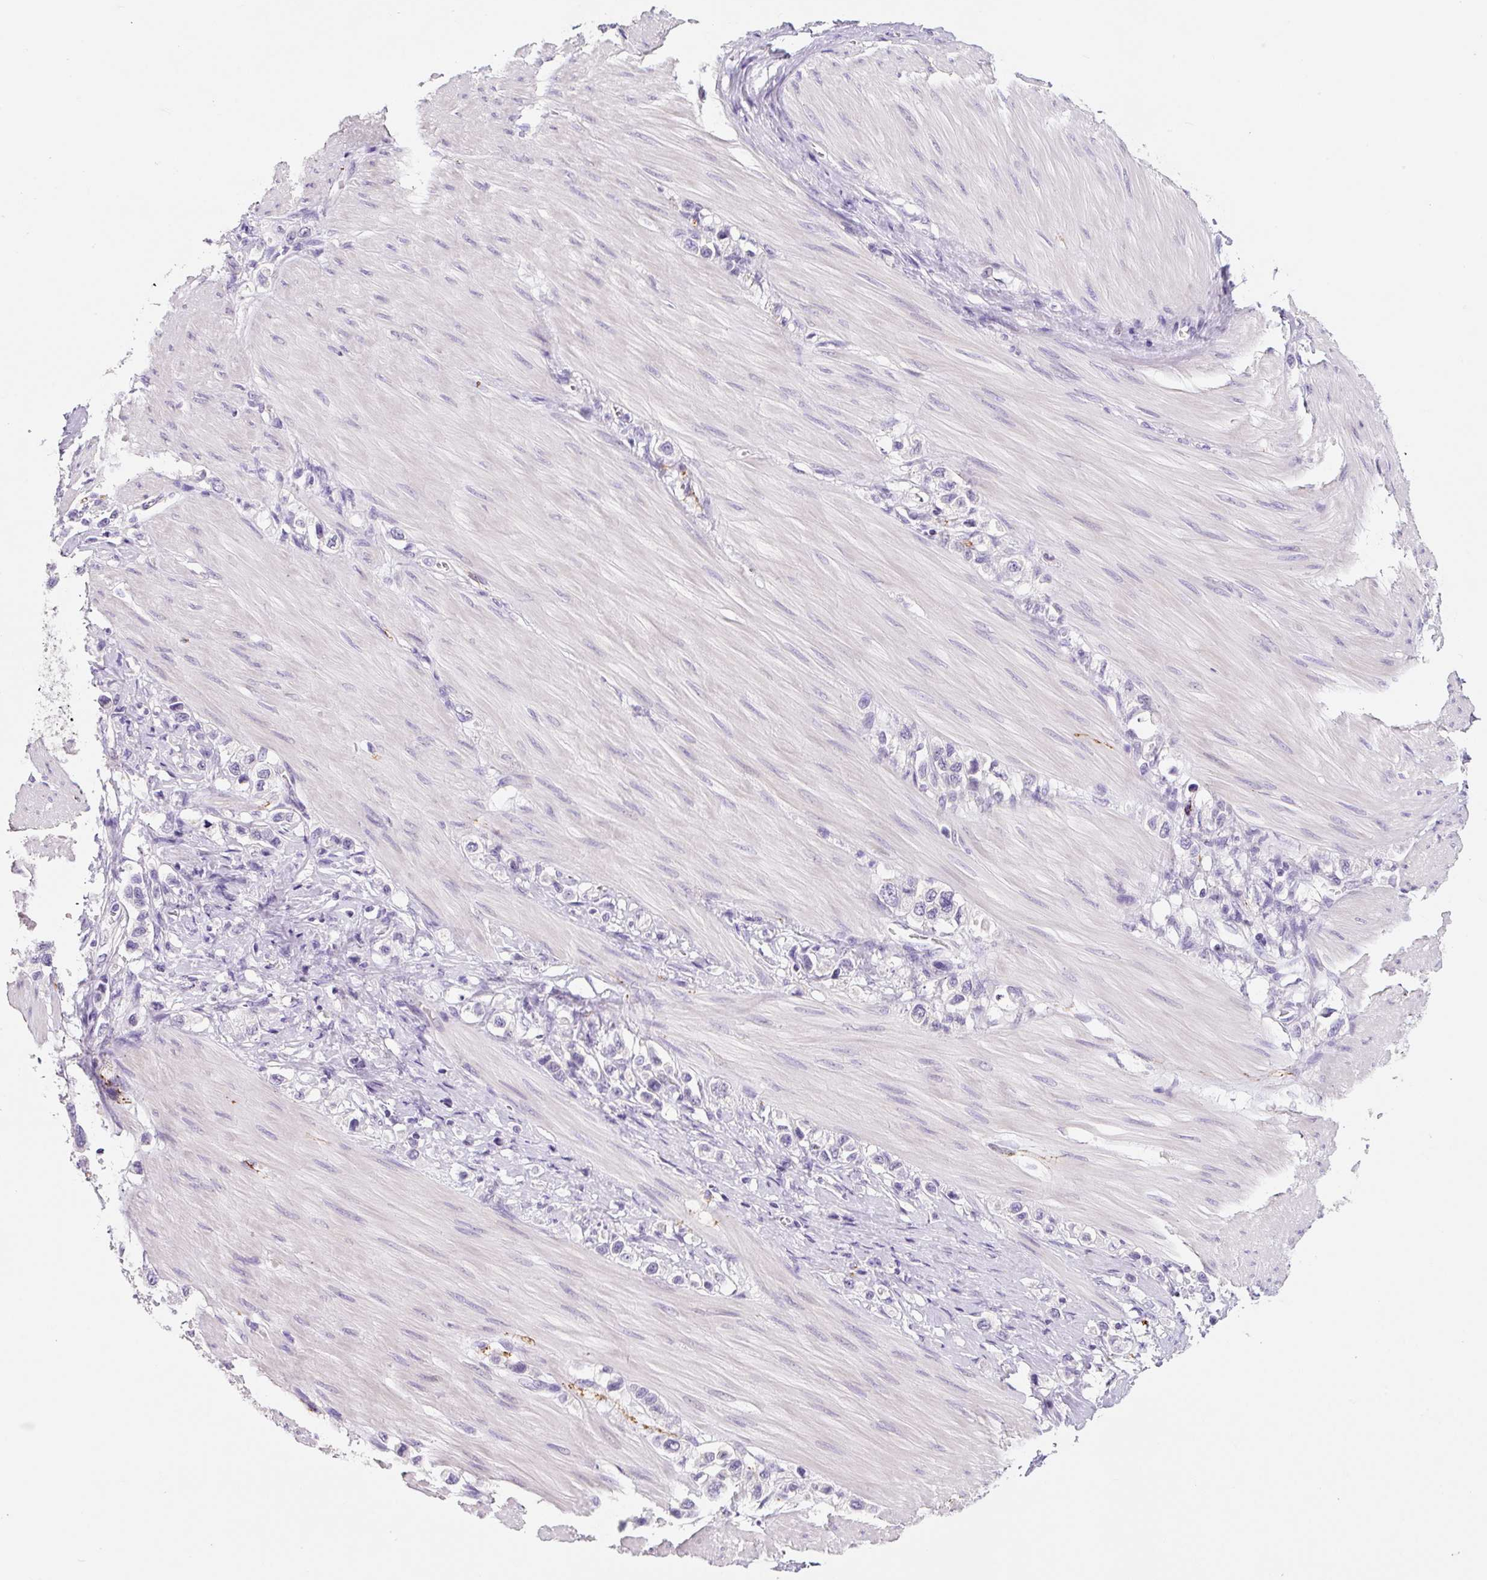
{"staining": {"intensity": "negative", "quantity": "none", "location": "none"}, "tissue": "stomach cancer", "cell_type": "Tumor cells", "image_type": "cancer", "snomed": [{"axis": "morphology", "description": "Adenocarcinoma, NOS"}, {"axis": "topography", "description": "Stomach"}], "caption": "High magnification brightfield microscopy of stomach adenocarcinoma stained with DAB (brown) and counterstained with hematoxylin (blue): tumor cells show no significant positivity.", "gene": "SYP", "patient": {"sex": "female", "age": 65}}